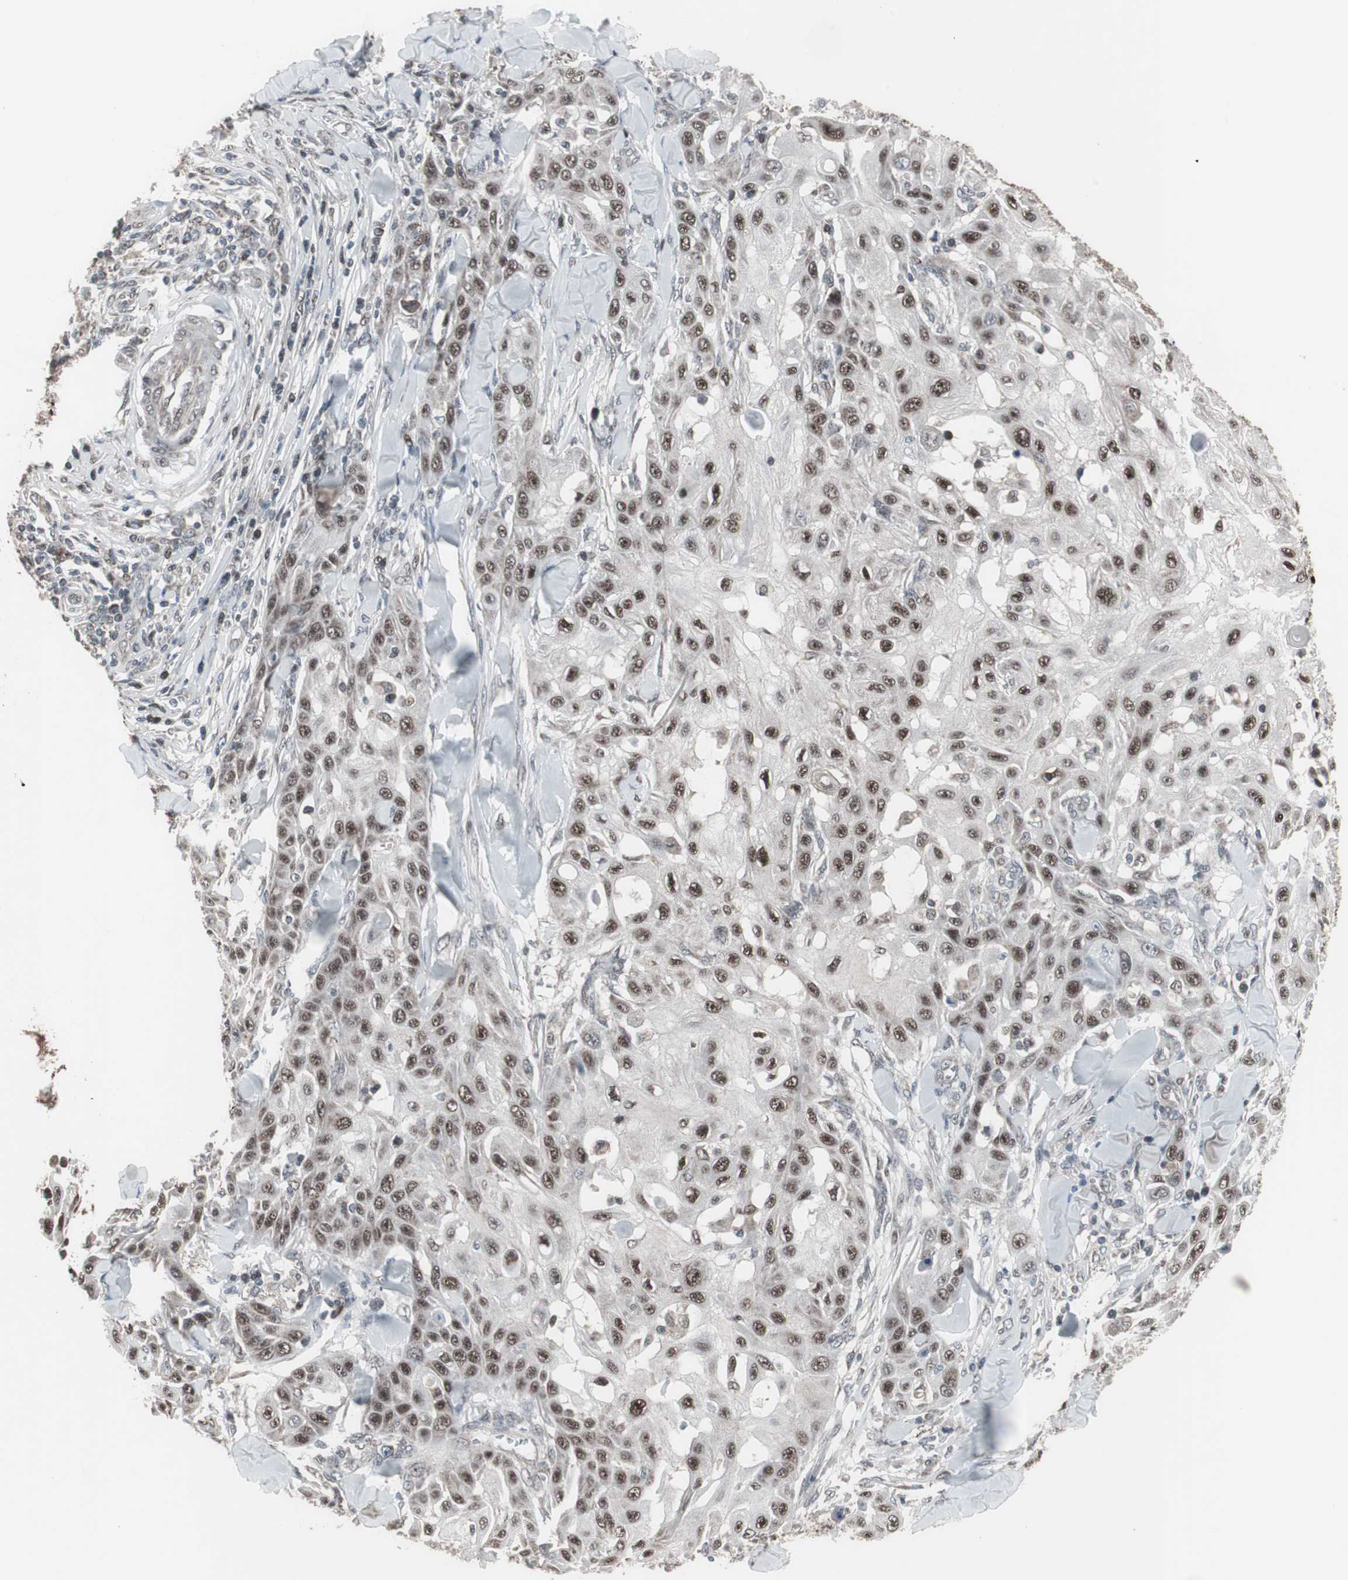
{"staining": {"intensity": "moderate", "quantity": ">75%", "location": "nuclear"}, "tissue": "skin cancer", "cell_type": "Tumor cells", "image_type": "cancer", "snomed": [{"axis": "morphology", "description": "Squamous cell carcinoma, NOS"}, {"axis": "topography", "description": "Skin"}], "caption": "Moderate nuclear protein staining is present in approximately >75% of tumor cells in squamous cell carcinoma (skin). (DAB = brown stain, brightfield microscopy at high magnification).", "gene": "RXRA", "patient": {"sex": "male", "age": 24}}